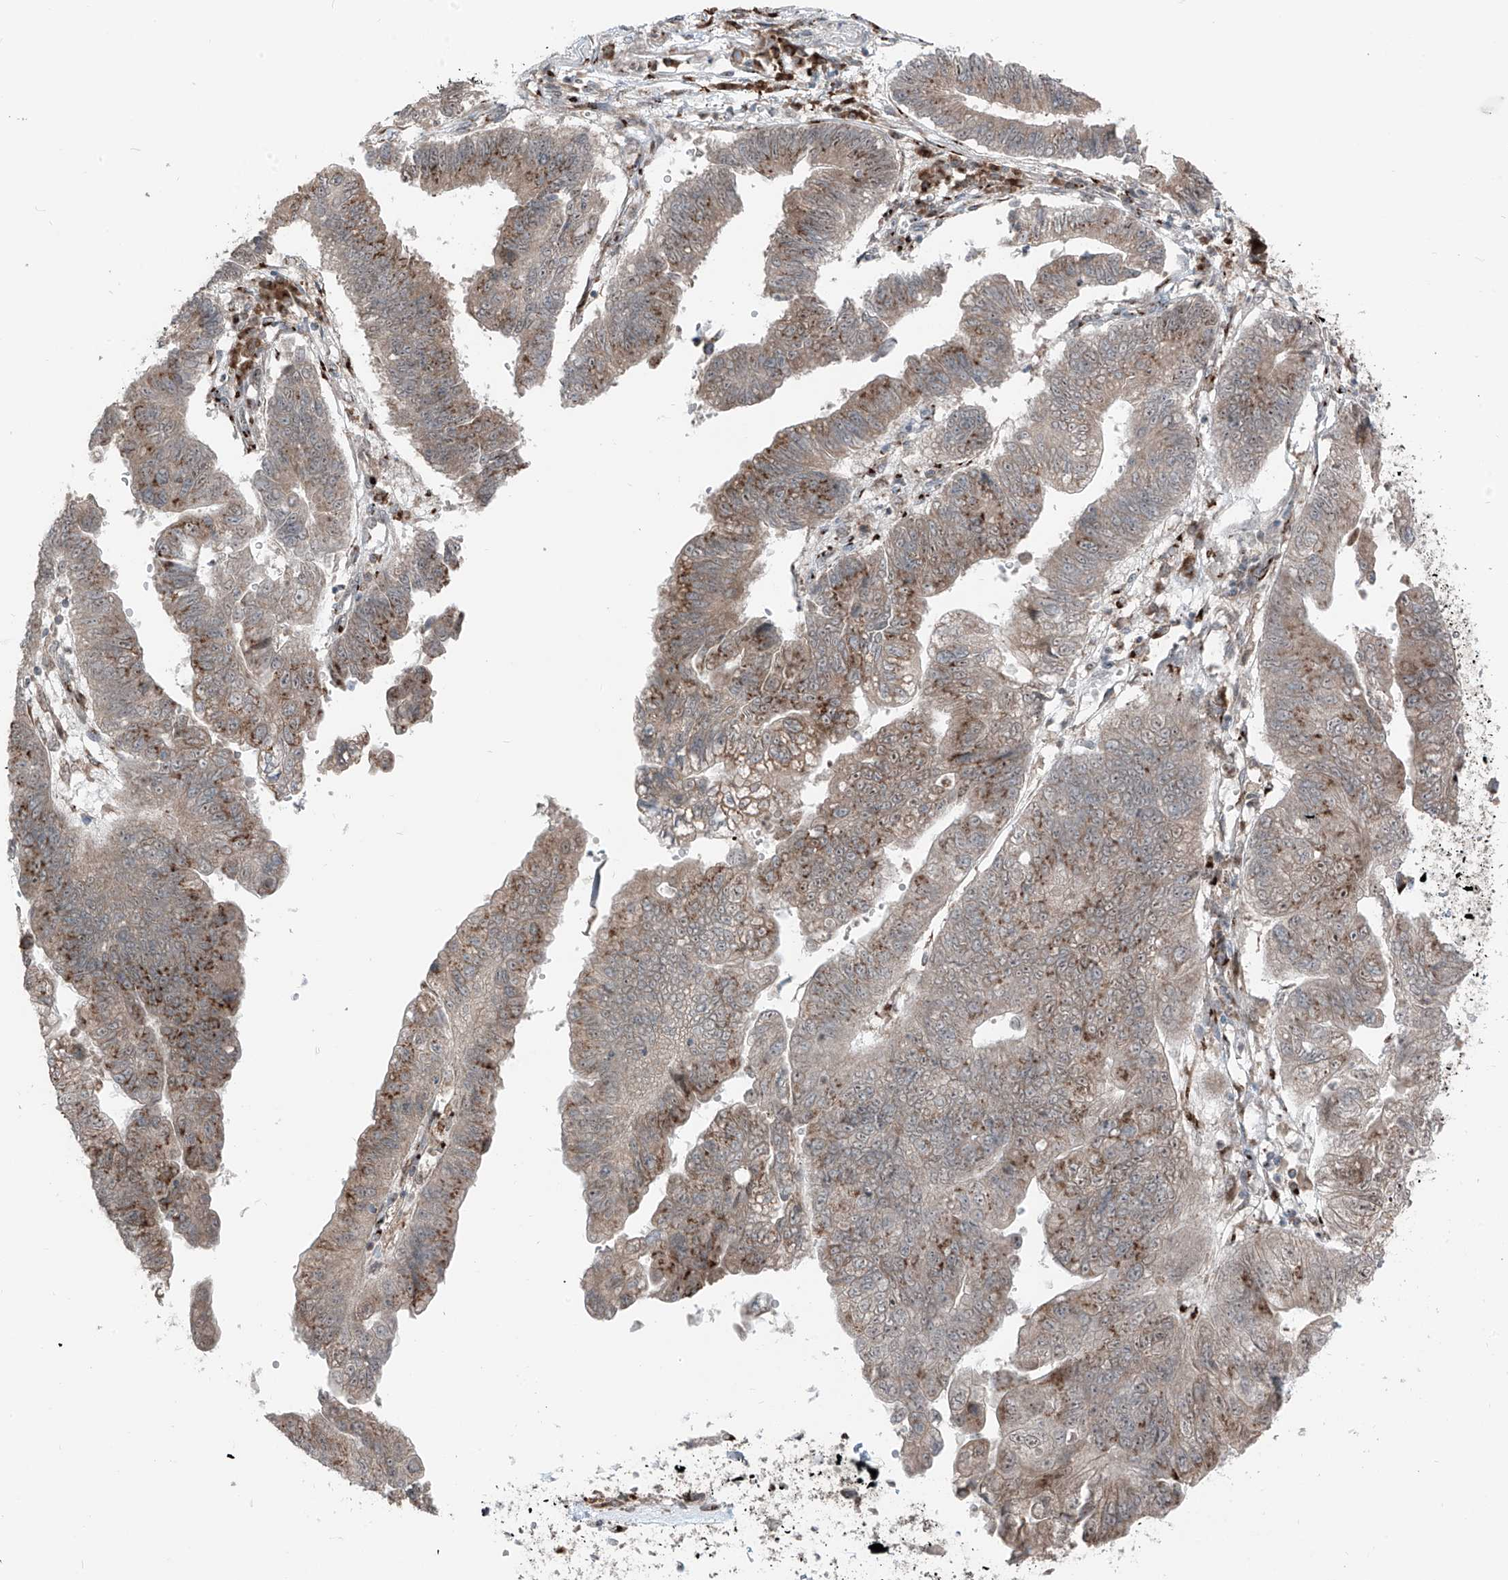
{"staining": {"intensity": "moderate", "quantity": ">75%", "location": "cytoplasmic/membranous"}, "tissue": "stomach cancer", "cell_type": "Tumor cells", "image_type": "cancer", "snomed": [{"axis": "morphology", "description": "Adenocarcinoma, NOS"}, {"axis": "topography", "description": "Stomach"}], "caption": "A histopathology image of stomach cancer (adenocarcinoma) stained for a protein reveals moderate cytoplasmic/membranous brown staining in tumor cells. (DAB (3,3'-diaminobenzidine) IHC, brown staining for protein, blue staining for nuclei).", "gene": "ERLEC1", "patient": {"sex": "male", "age": 59}}